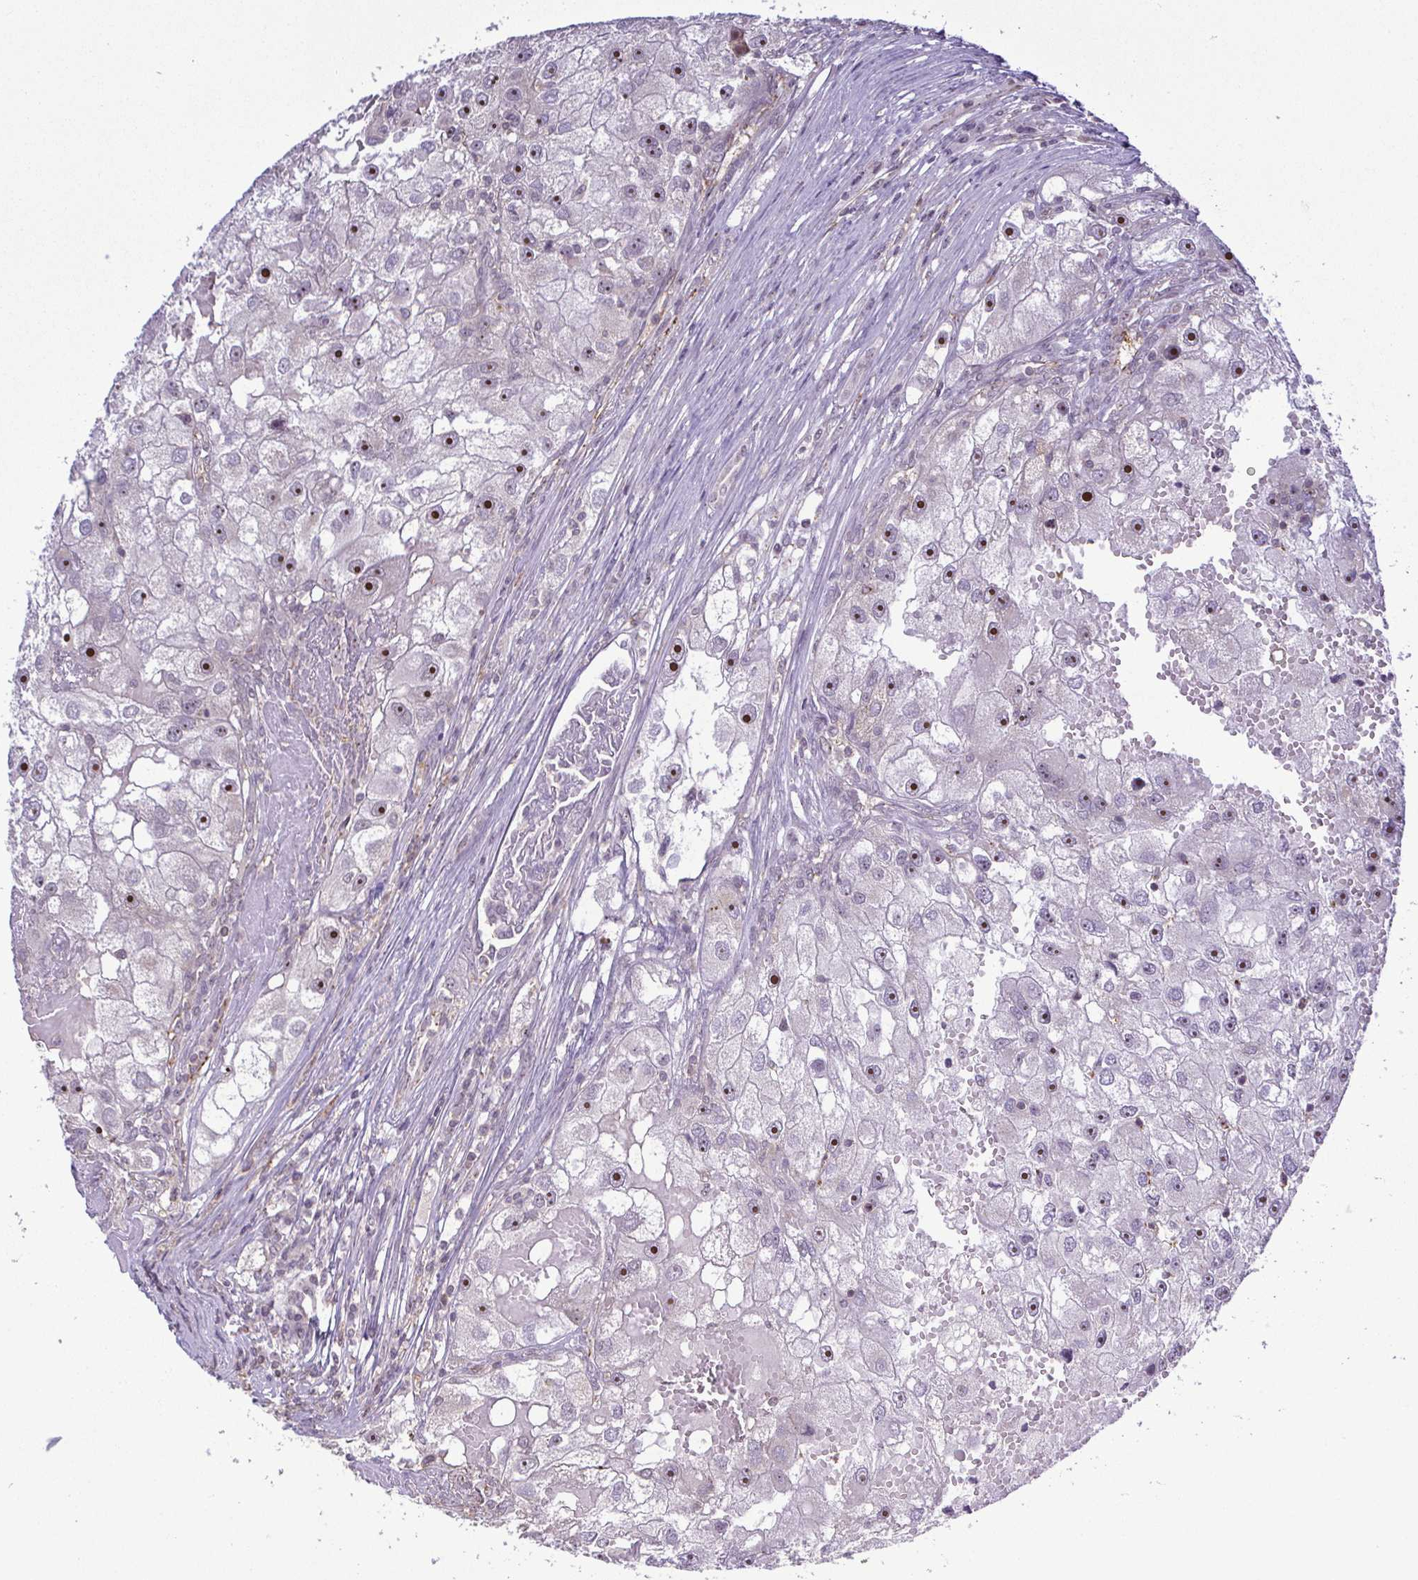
{"staining": {"intensity": "strong", "quantity": "25%-75%", "location": "nuclear"}, "tissue": "renal cancer", "cell_type": "Tumor cells", "image_type": "cancer", "snomed": [{"axis": "morphology", "description": "Adenocarcinoma, NOS"}, {"axis": "topography", "description": "Kidney"}], "caption": "DAB immunohistochemical staining of renal adenocarcinoma demonstrates strong nuclear protein expression in approximately 25%-75% of tumor cells.", "gene": "RSL24D1", "patient": {"sex": "male", "age": 63}}